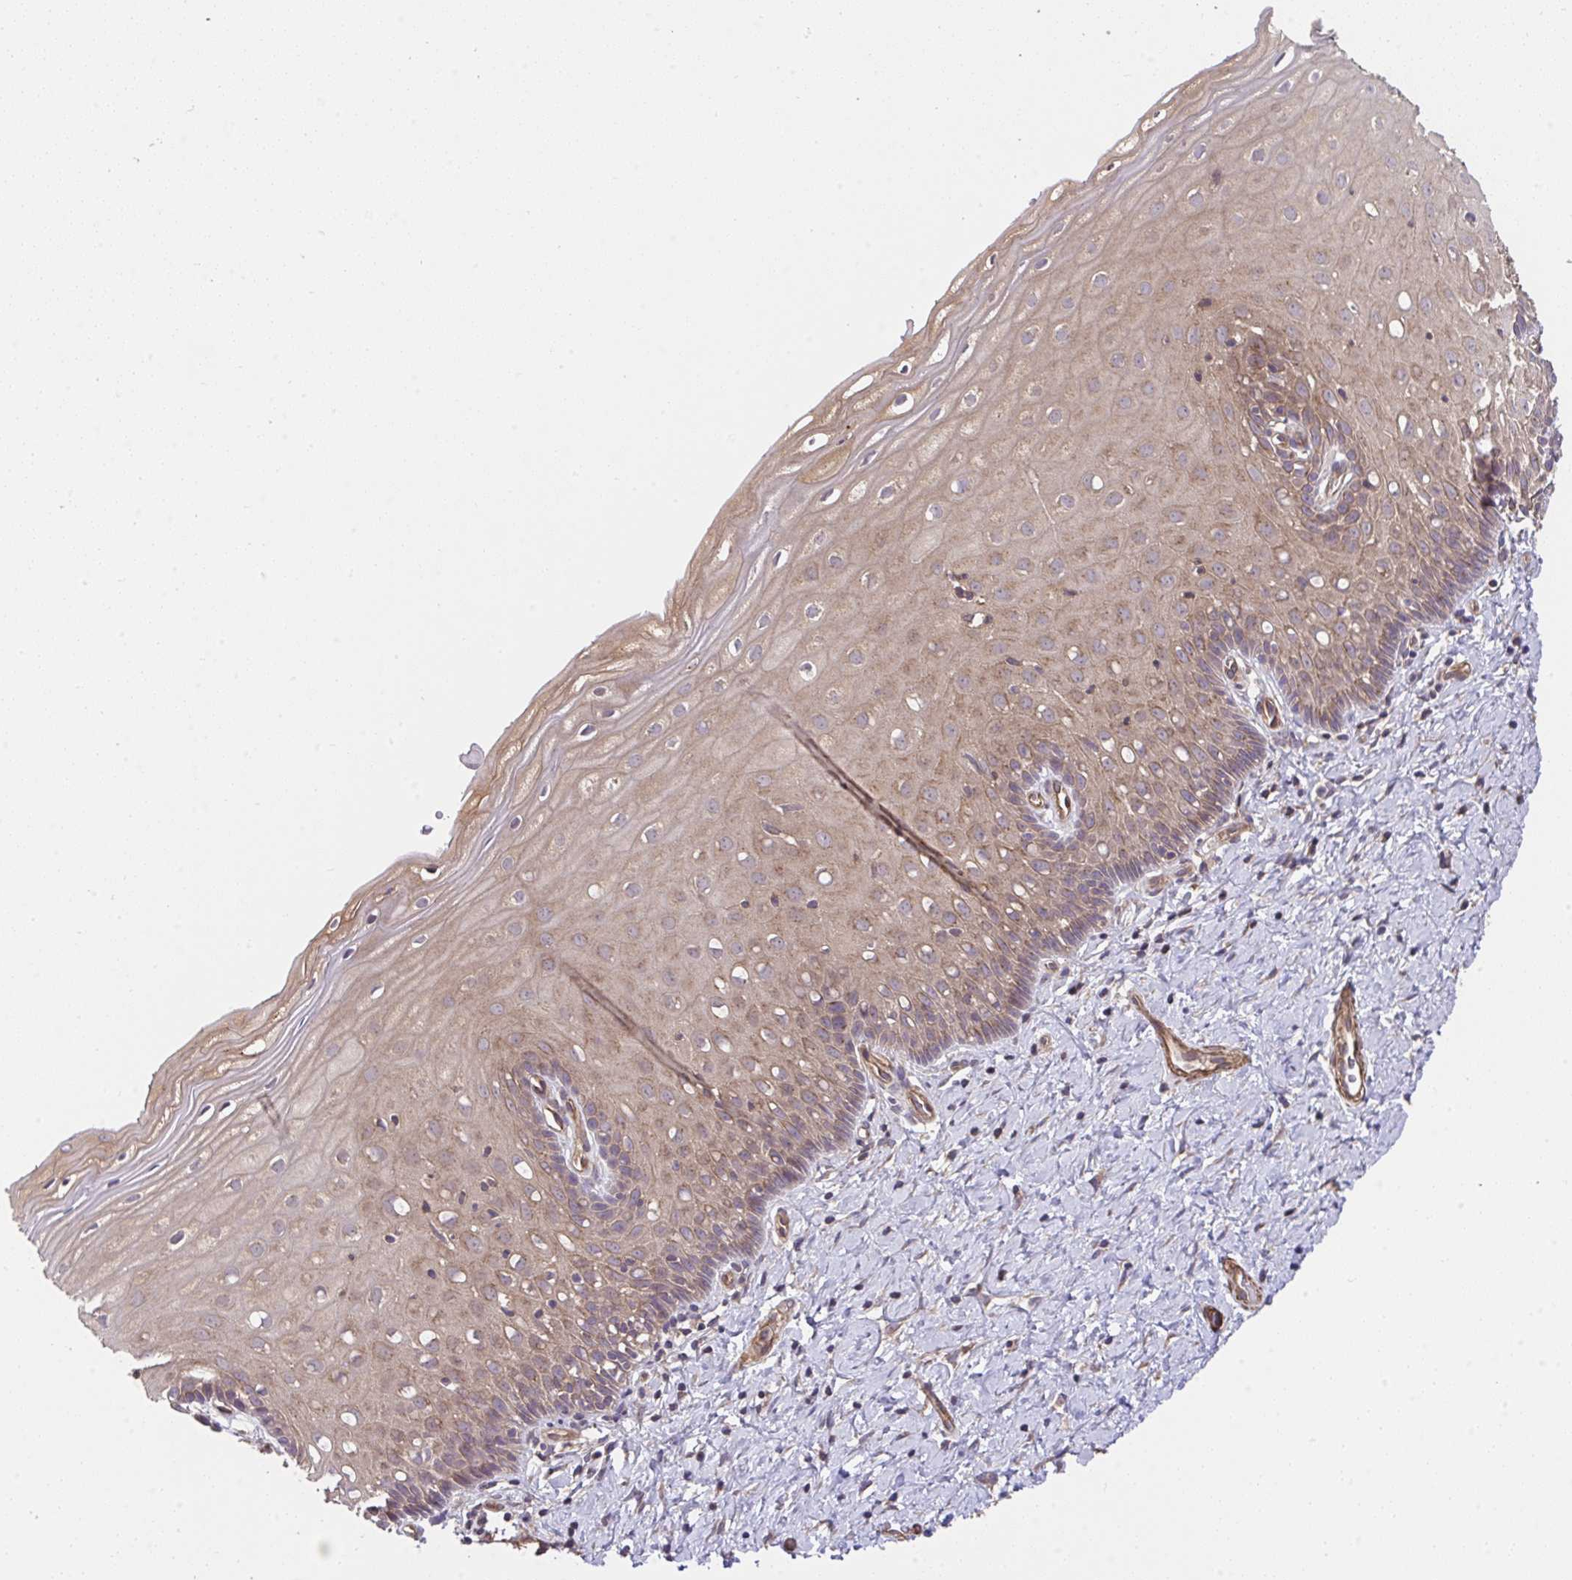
{"staining": {"intensity": "negative", "quantity": "none", "location": "none"}, "tissue": "cervix", "cell_type": "Glandular cells", "image_type": "normal", "snomed": [{"axis": "morphology", "description": "Normal tissue, NOS"}, {"axis": "topography", "description": "Cervix"}], "caption": "Glandular cells show no significant protein expression in benign cervix. The staining was performed using DAB (3,3'-diaminobenzidine) to visualize the protein expression in brown, while the nuclei were stained in blue with hematoxylin (Magnification: 20x).", "gene": "ZNF696", "patient": {"sex": "female", "age": 37}}